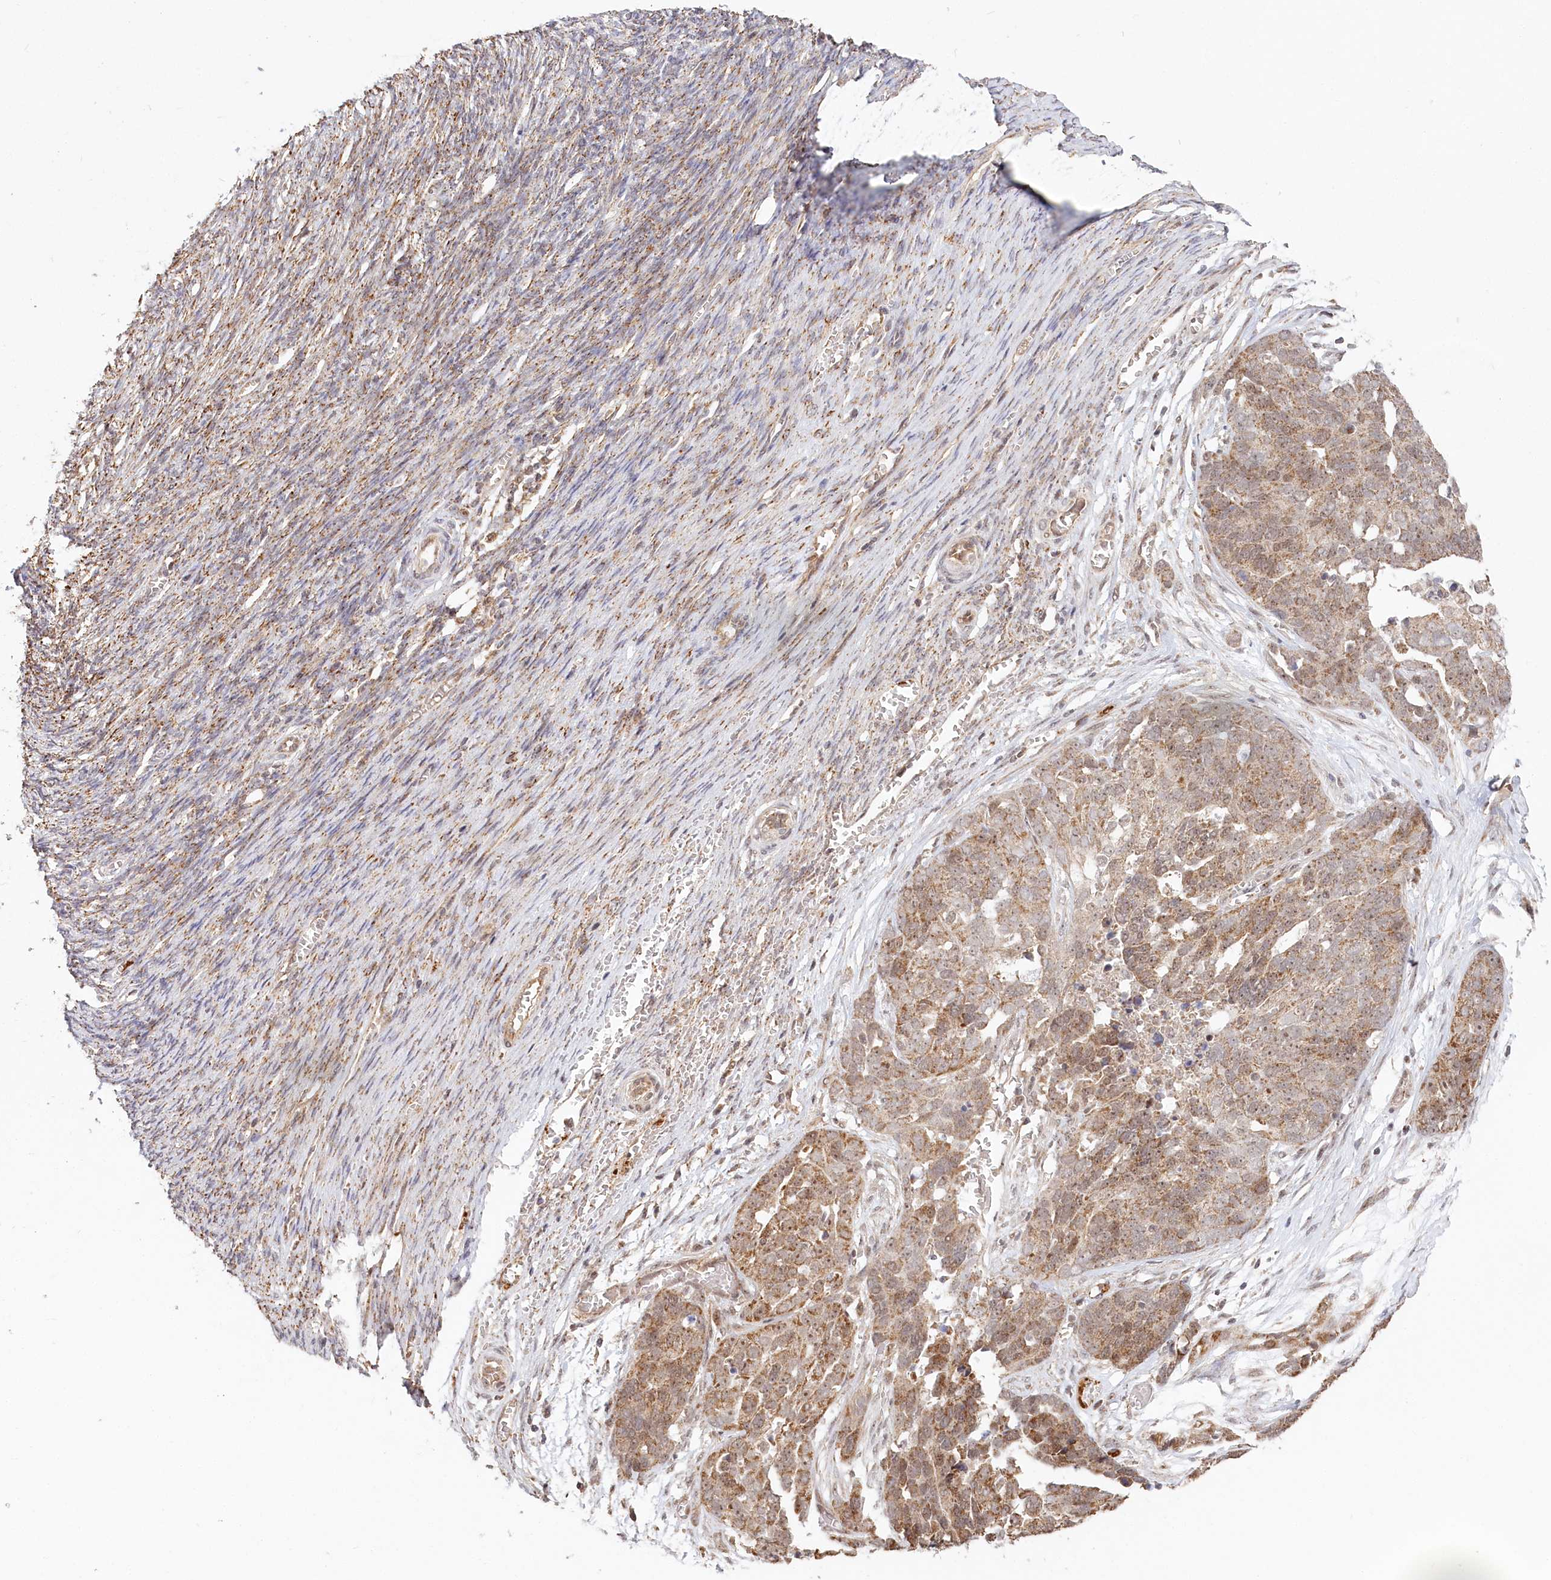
{"staining": {"intensity": "moderate", "quantity": ">75%", "location": "cytoplasmic/membranous"}, "tissue": "ovarian cancer", "cell_type": "Tumor cells", "image_type": "cancer", "snomed": [{"axis": "morphology", "description": "Cystadenocarcinoma, serous, NOS"}, {"axis": "topography", "description": "Ovary"}], "caption": "Immunohistochemistry (DAB (3,3'-diaminobenzidine)) staining of human ovarian serous cystadenocarcinoma shows moderate cytoplasmic/membranous protein positivity in about >75% of tumor cells.", "gene": "RTN4IP1", "patient": {"sex": "female", "age": 44}}